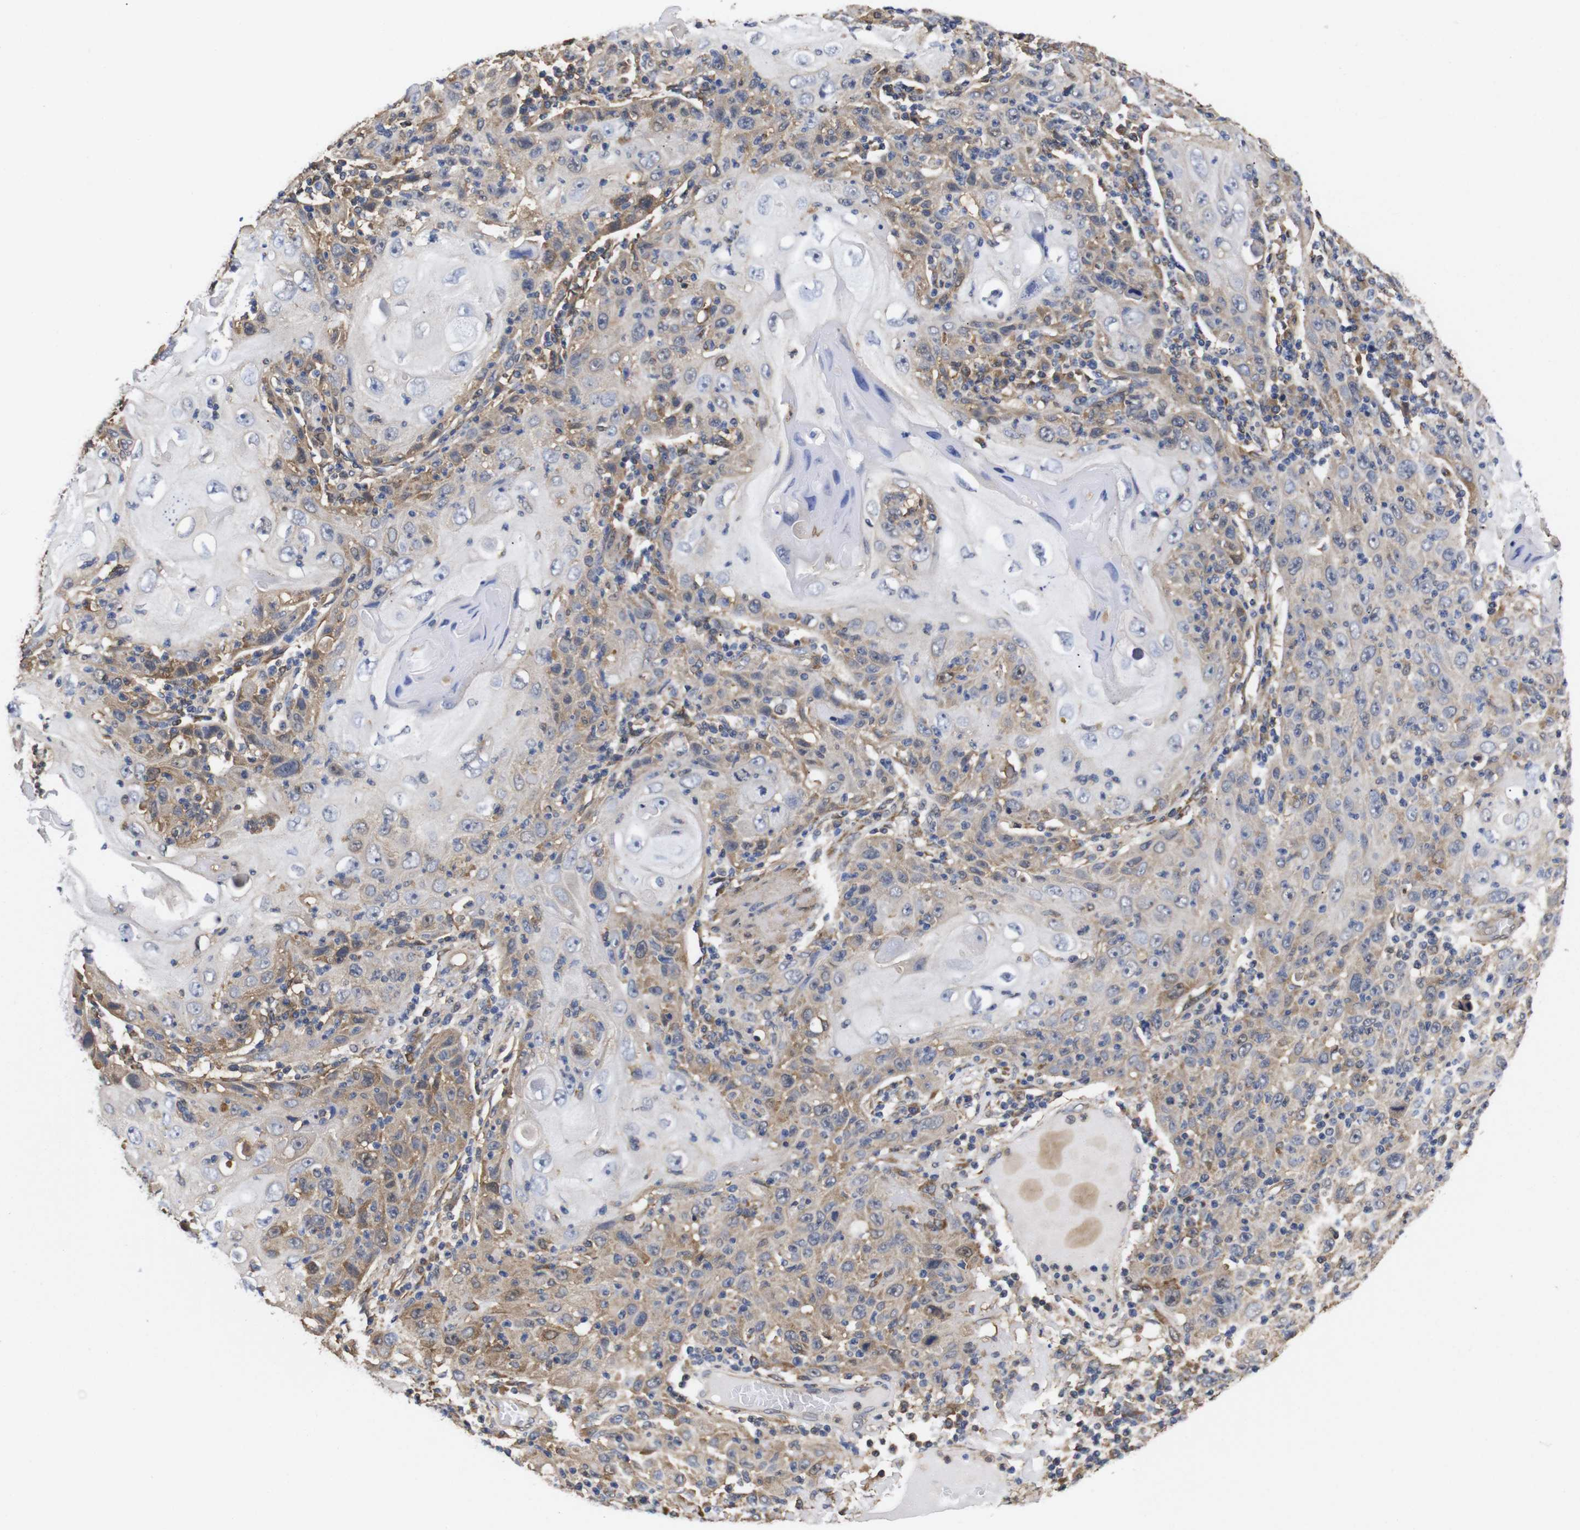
{"staining": {"intensity": "moderate", "quantity": "25%-75%", "location": "cytoplasmic/membranous"}, "tissue": "skin cancer", "cell_type": "Tumor cells", "image_type": "cancer", "snomed": [{"axis": "morphology", "description": "Squamous cell carcinoma, NOS"}, {"axis": "topography", "description": "Skin"}], "caption": "Immunohistochemical staining of skin cancer demonstrates moderate cytoplasmic/membranous protein expression in approximately 25%-75% of tumor cells.", "gene": "LRRCC1", "patient": {"sex": "female", "age": 88}}